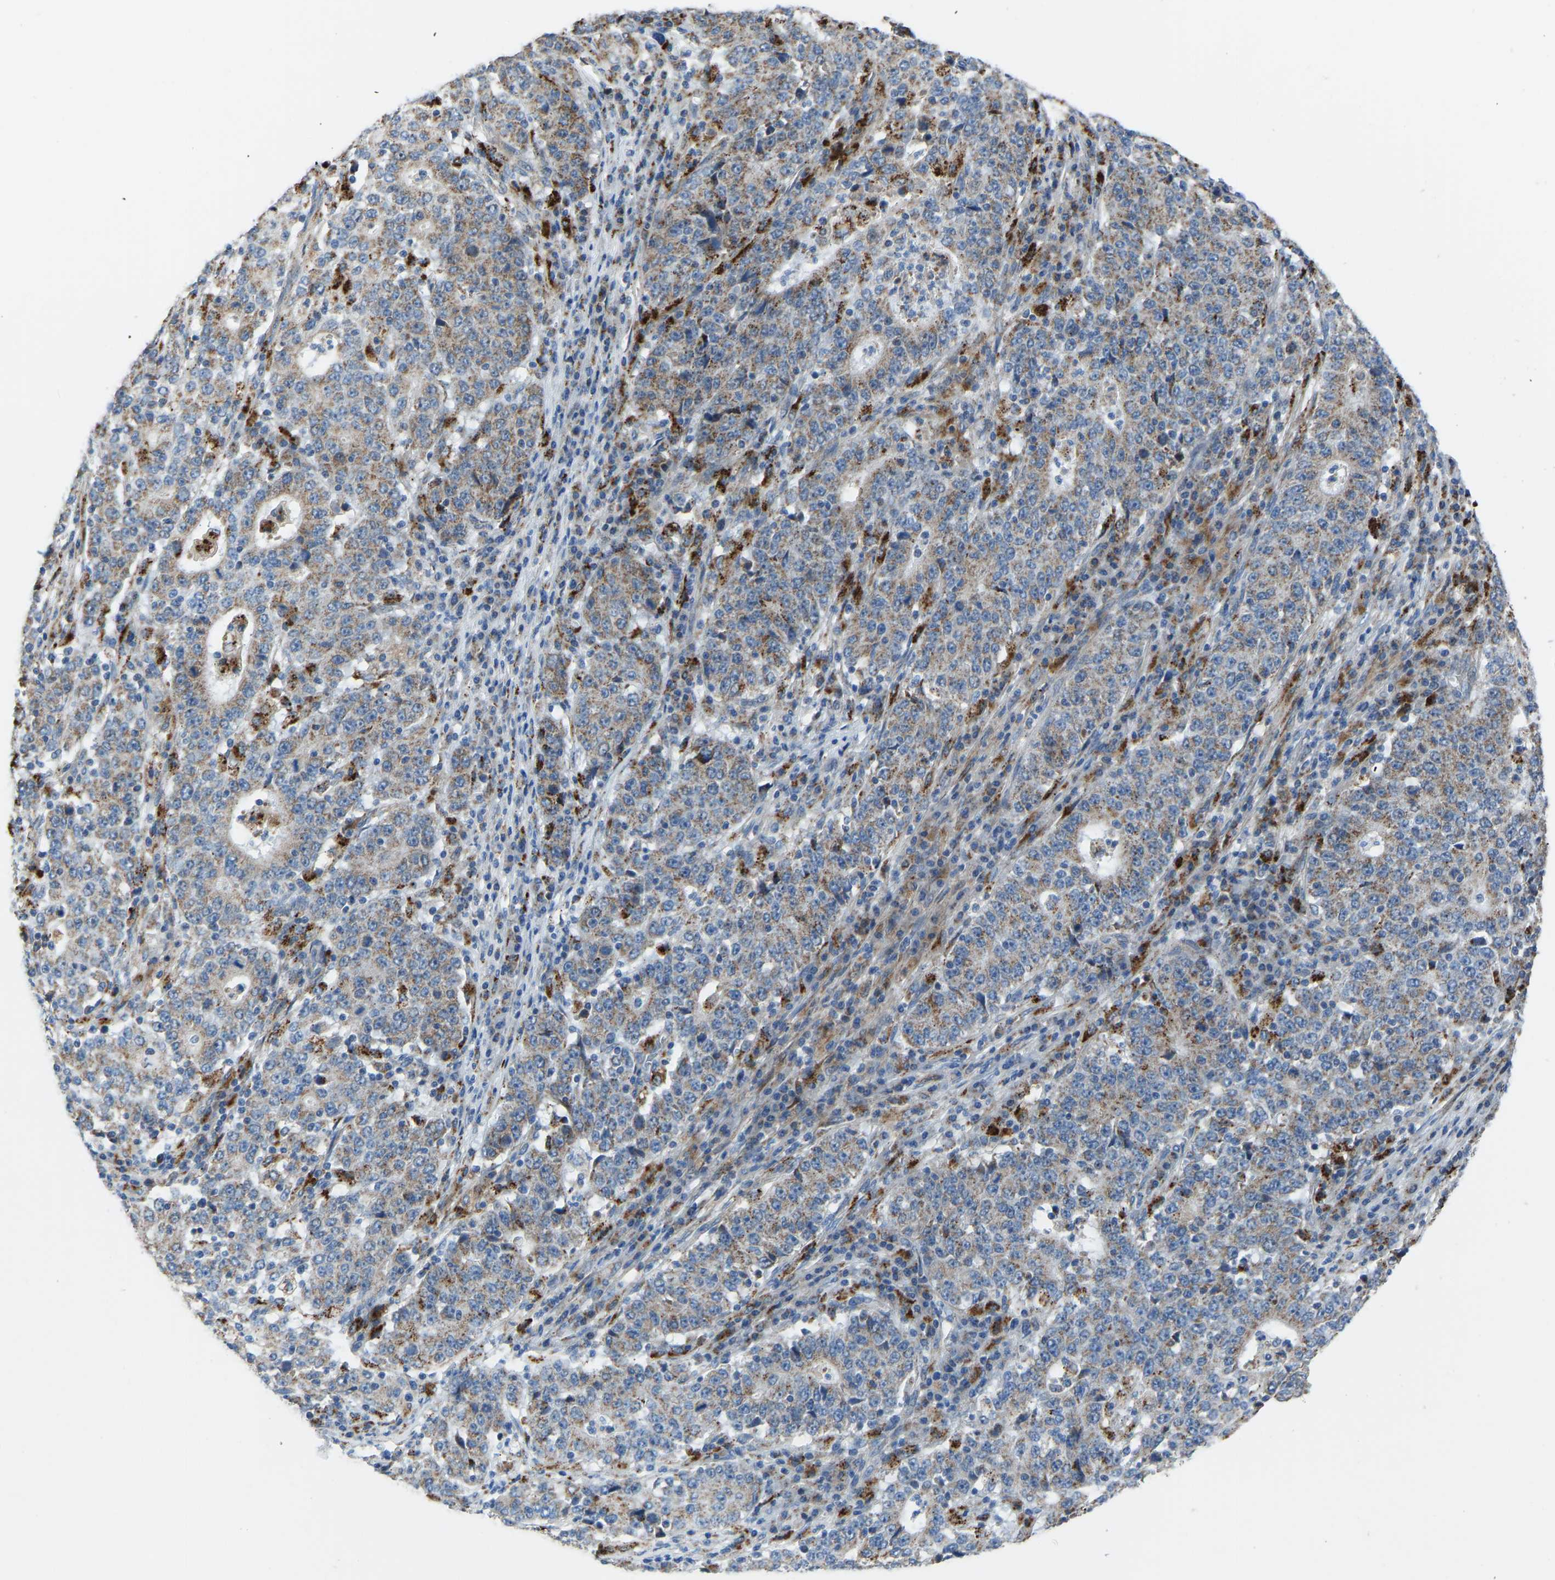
{"staining": {"intensity": "moderate", "quantity": ">75%", "location": "cytoplasmic/membranous"}, "tissue": "stomach cancer", "cell_type": "Tumor cells", "image_type": "cancer", "snomed": [{"axis": "morphology", "description": "Adenocarcinoma, NOS"}, {"axis": "topography", "description": "Stomach"}], "caption": "A medium amount of moderate cytoplasmic/membranous expression is appreciated in approximately >75% of tumor cells in adenocarcinoma (stomach) tissue. (brown staining indicates protein expression, while blue staining denotes nuclei).", "gene": "SMIM20", "patient": {"sex": "male", "age": 59}}